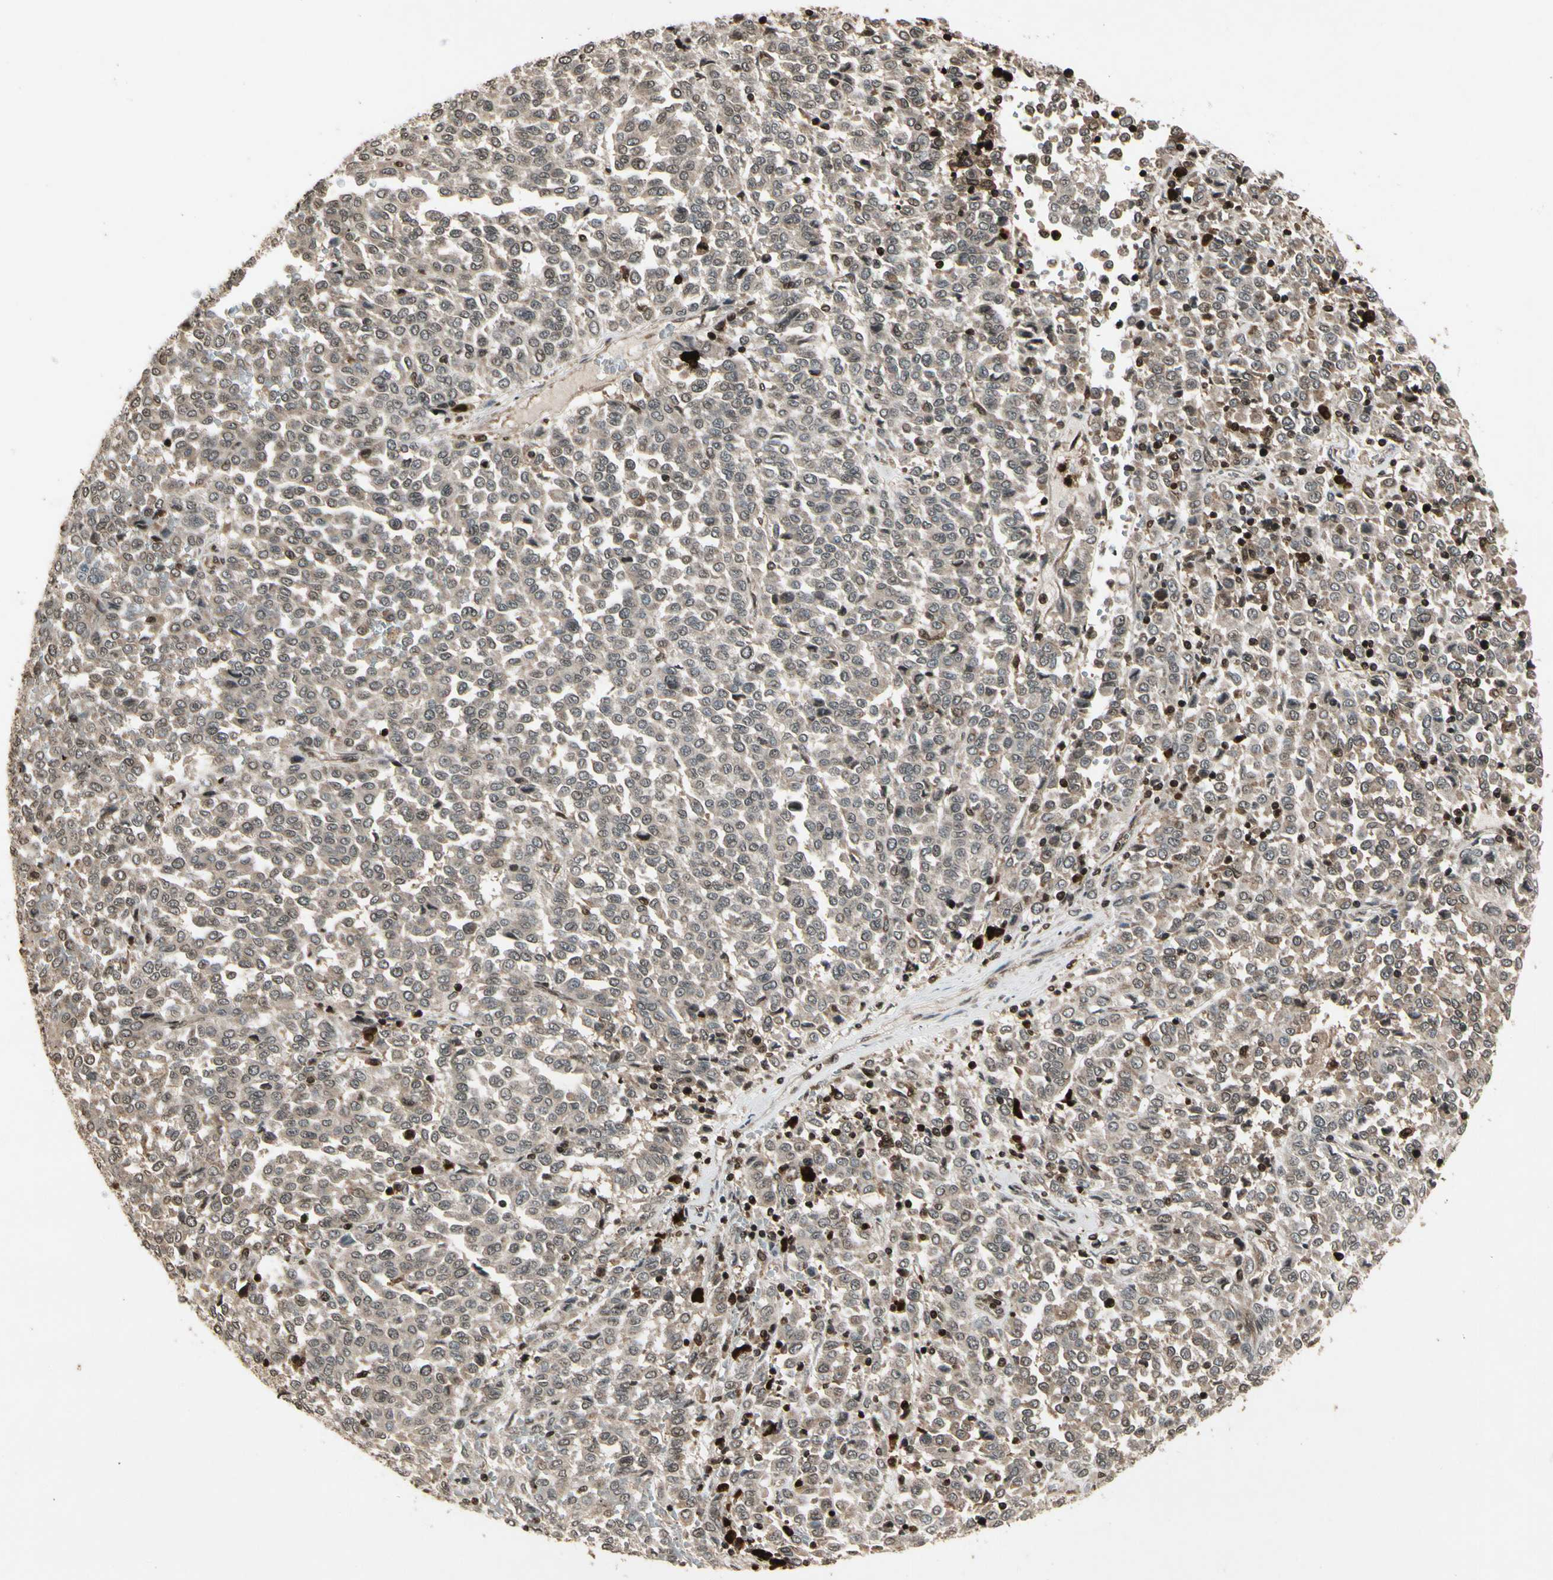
{"staining": {"intensity": "weak", "quantity": ">75%", "location": "cytoplasmic/membranous"}, "tissue": "melanoma", "cell_type": "Tumor cells", "image_type": "cancer", "snomed": [{"axis": "morphology", "description": "Malignant melanoma, Metastatic site"}, {"axis": "topography", "description": "Pancreas"}], "caption": "Protein staining of melanoma tissue reveals weak cytoplasmic/membranous staining in approximately >75% of tumor cells.", "gene": "GLRX", "patient": {"sex": "female", "age": 30}}